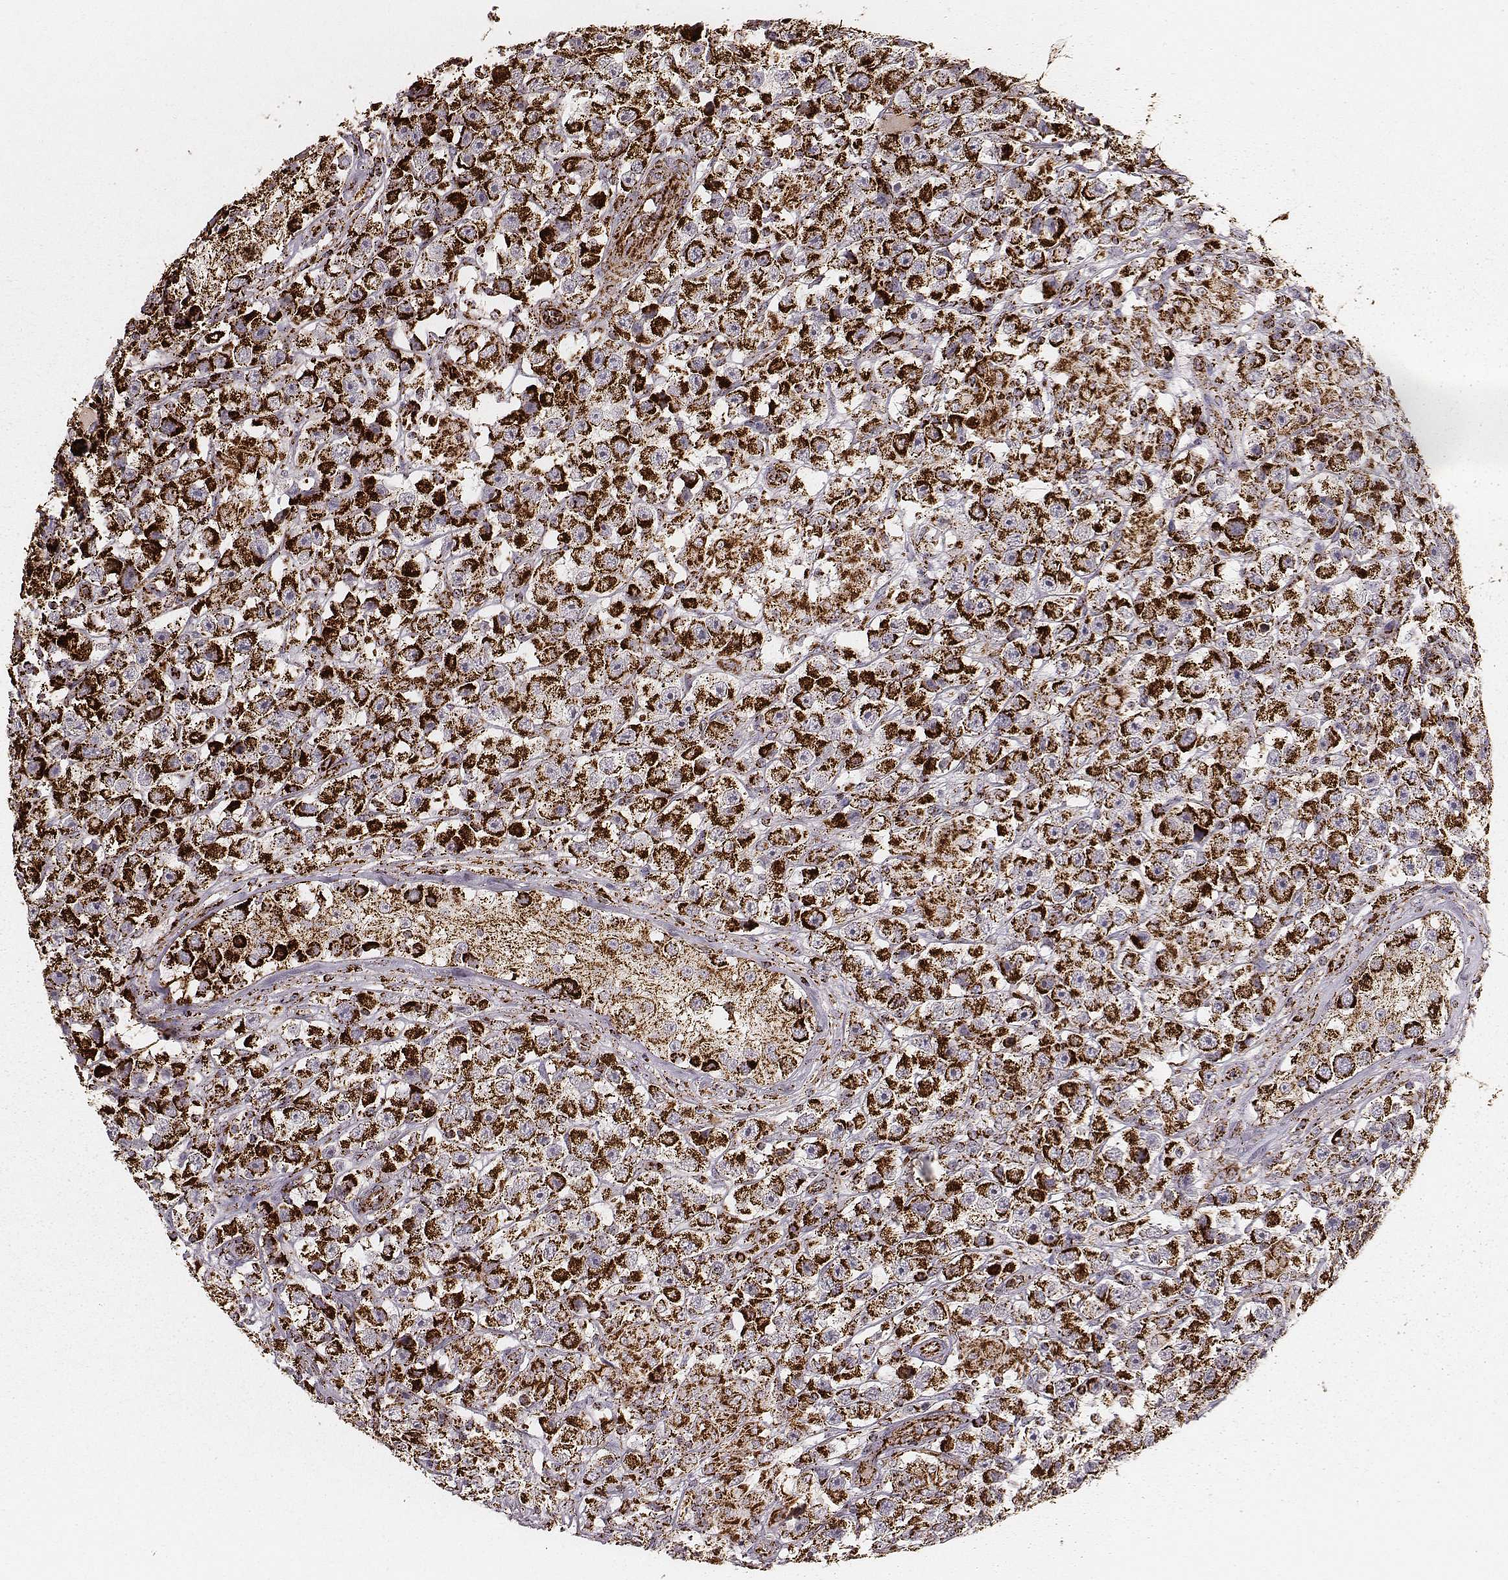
{"staining": {"intensity": "strong", "quantity": ">75%", "location": "cytoplasmic/membranous"}, "tissue": "testis cancer", "cell_type": "Tumor cells", "image_type": "cancer", "snomed": [{"axis": "morphology", "description": "Seminoma, NOS"}, {"axis": "topography", "description": "Testis"}], "caption": "Immunohistochemical staining of human testis seminoma displays high levels of strong cytoplasmic/membranous expression in about >75% of tumor cells.", "gene": "TUFM", "patient": {"sex": "male", "age": 45}}